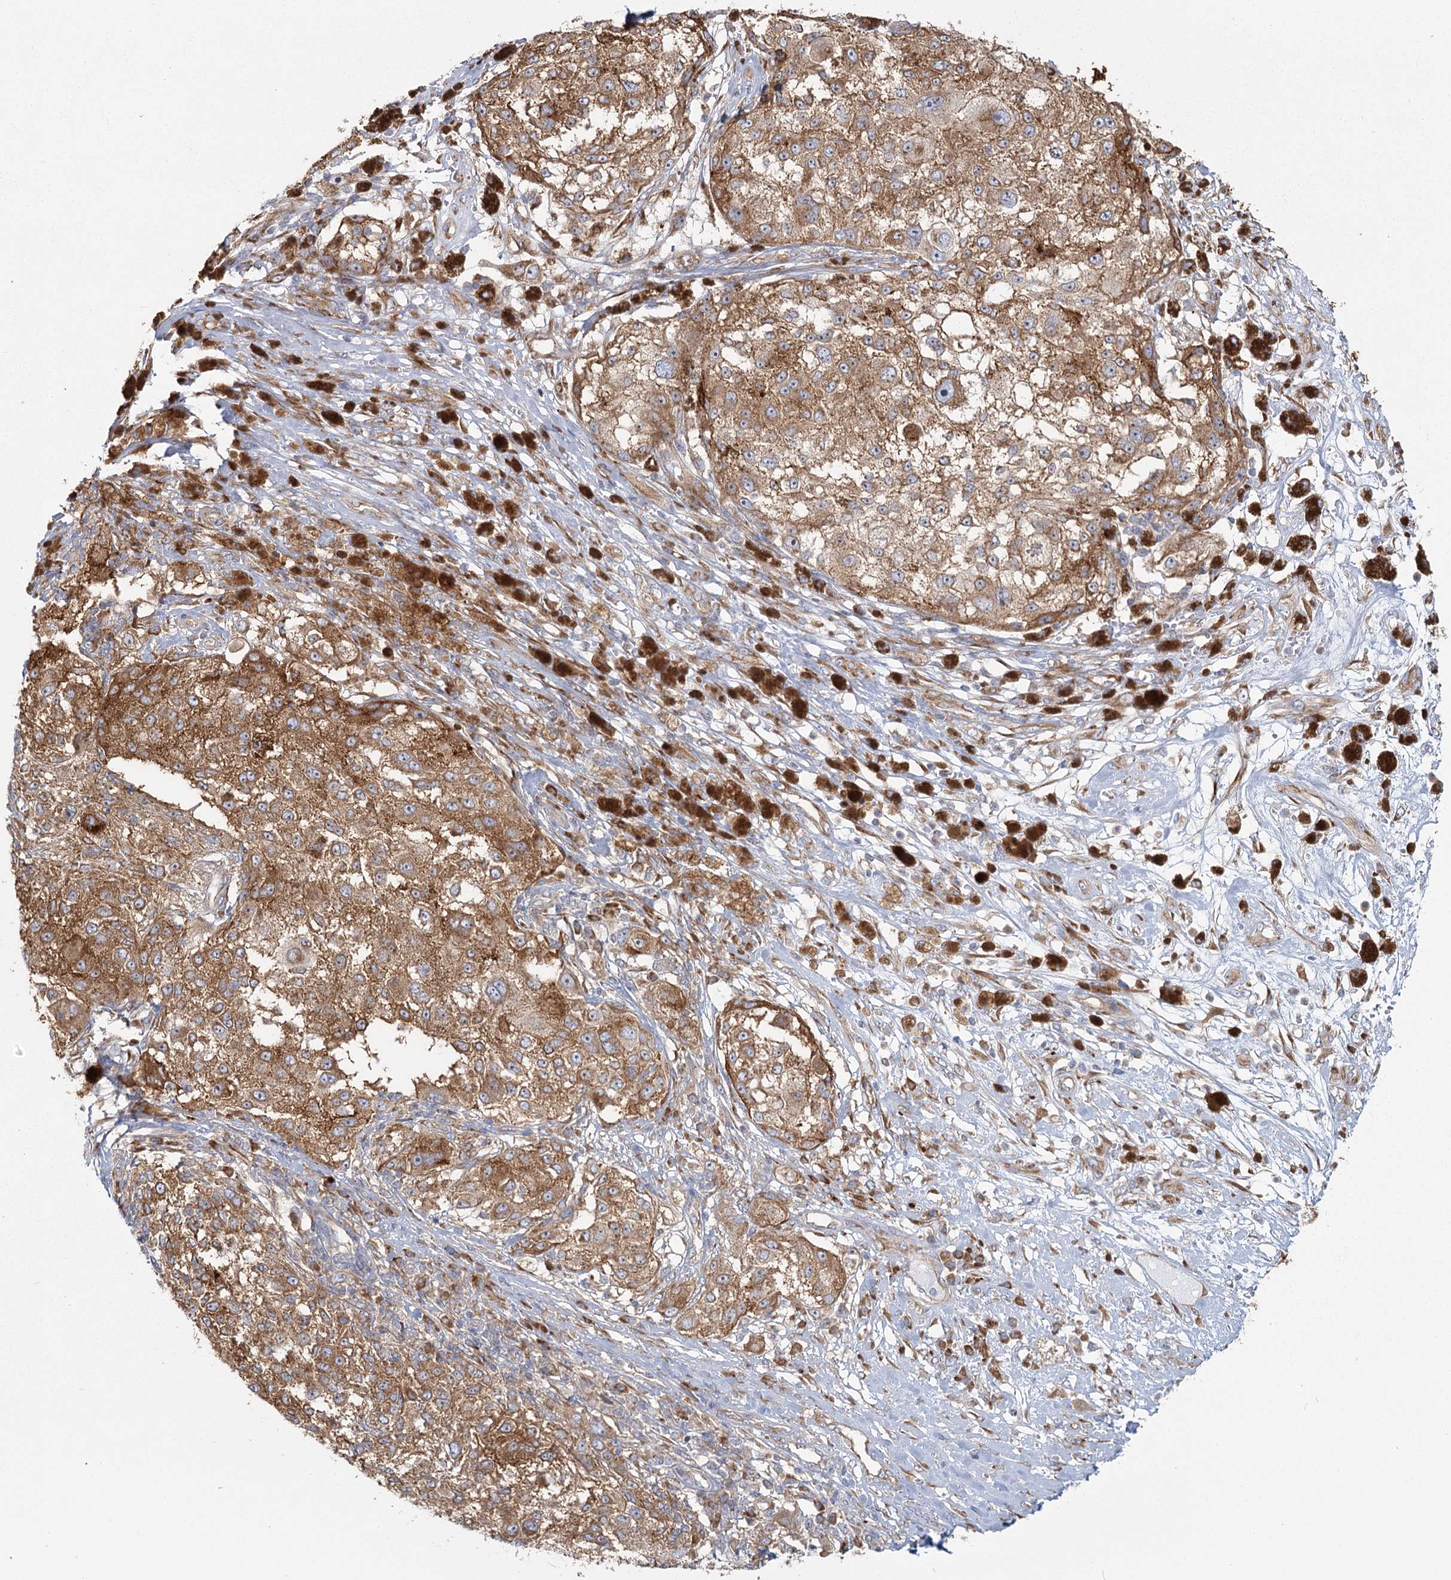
{"staining": {"intensity": "strong", "quantity": ">75%", "location": "cytoplasmic/membranous"}, "tissue": "melanoma", "cell_type": "Tumor cells", "image_type": "cancer", "snomed": [{"axis": "morphology", "description": "Necrosis, NOS"}, {"axis": "morphology", "description": "Malignant melanoma, NOS"}, {"axis": "topography", "description": "Skin"}], "caption": "An image showing strong cytoplasmic/membranous positivity in approximately >75% of tumor cells in malignant melanoma, as visualized by brown immunohistochemical staining.", "gene": "HARS2", "patient": {"sex": "female", "age": 87}}